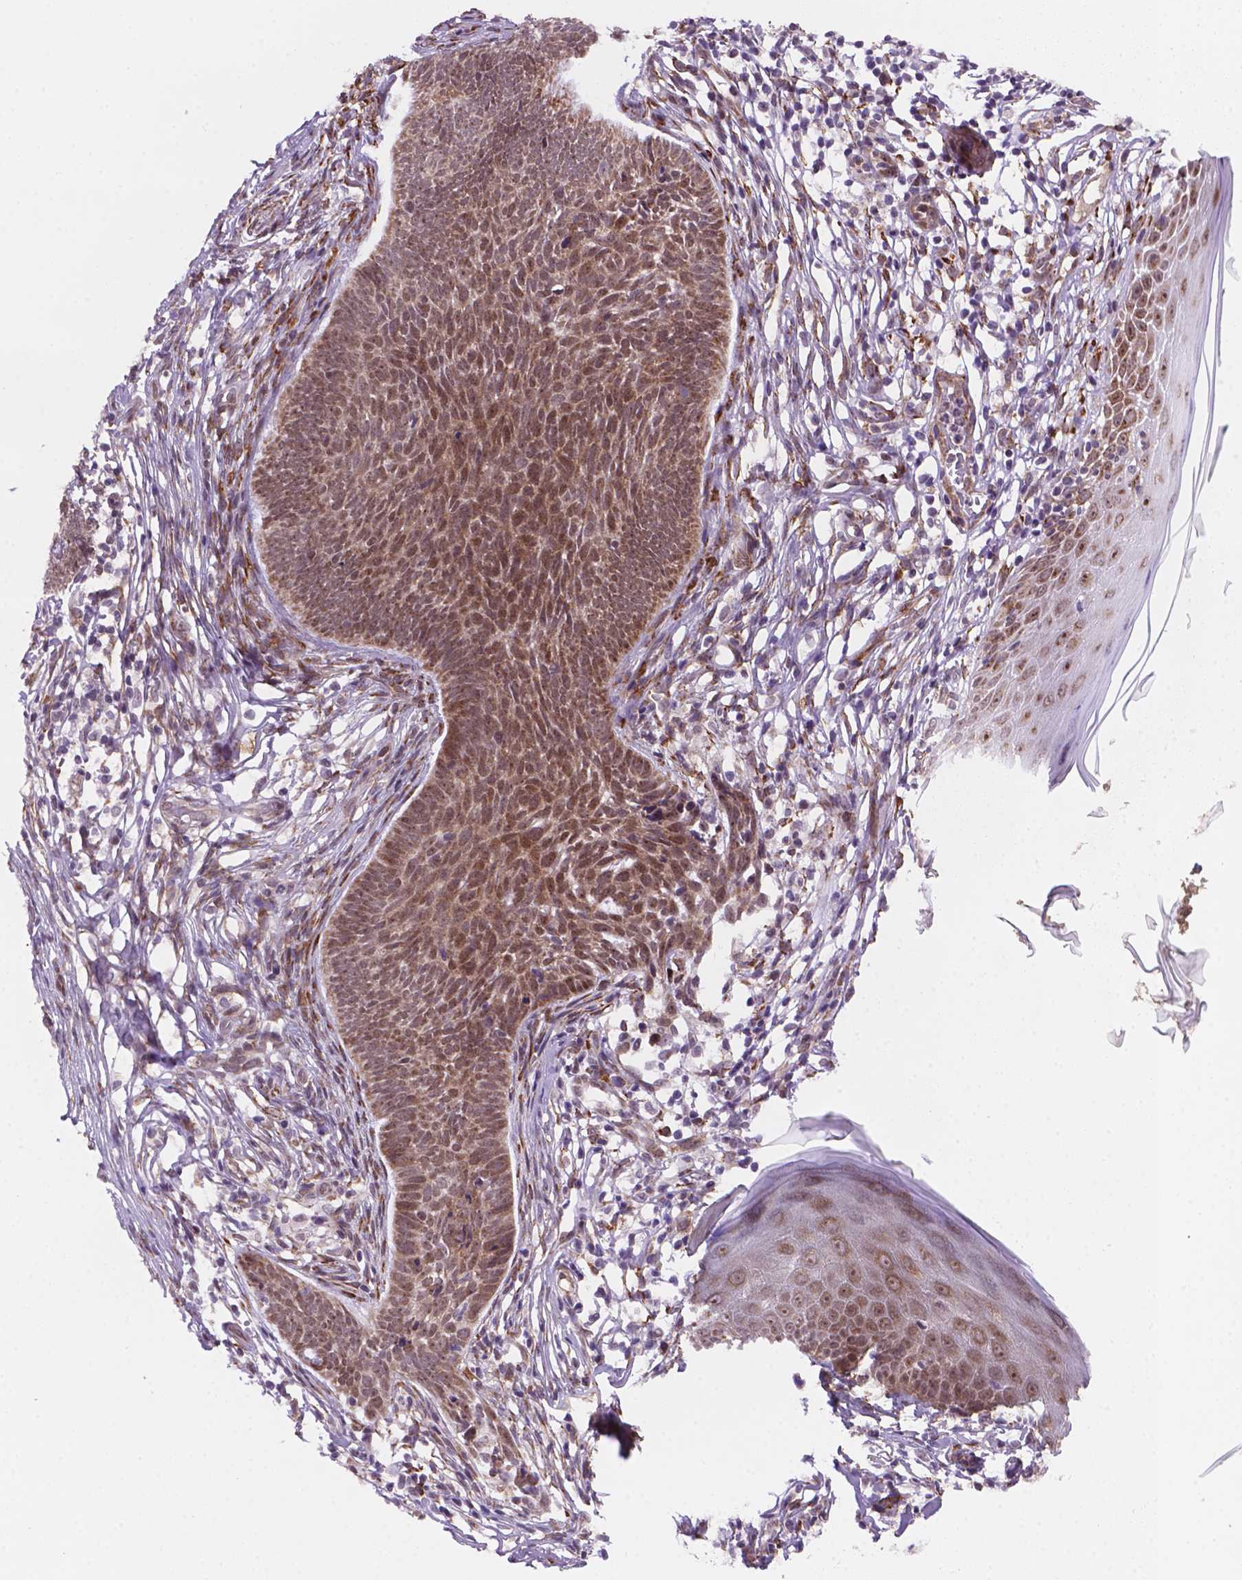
{"staining": {"intensity": "moderate", "quantity": ">75%", "location": "cytoplasmic/membranous"}, "tissue": "skin cancer", "cell_type": "Tumor cells", "image_type": "cancer", "snomed": [{"axis": "morphology", "description": "Basal cell carcinoma"}, {"axis": "topography", "description": "Skin"}], "caption": "A brown stain shows moderate cytoplasmic/membranous expression of a protein in skin cancer (basal cell carcinoma) tumor cells. Using DAB (3,3'-diaminobenzidine) (brown) and hematoxylin (blue) stains, captured at high magnification using brightfield microscopy.", "gene": "FNIP1", "patient": {"sex": "male", "age": 85}}